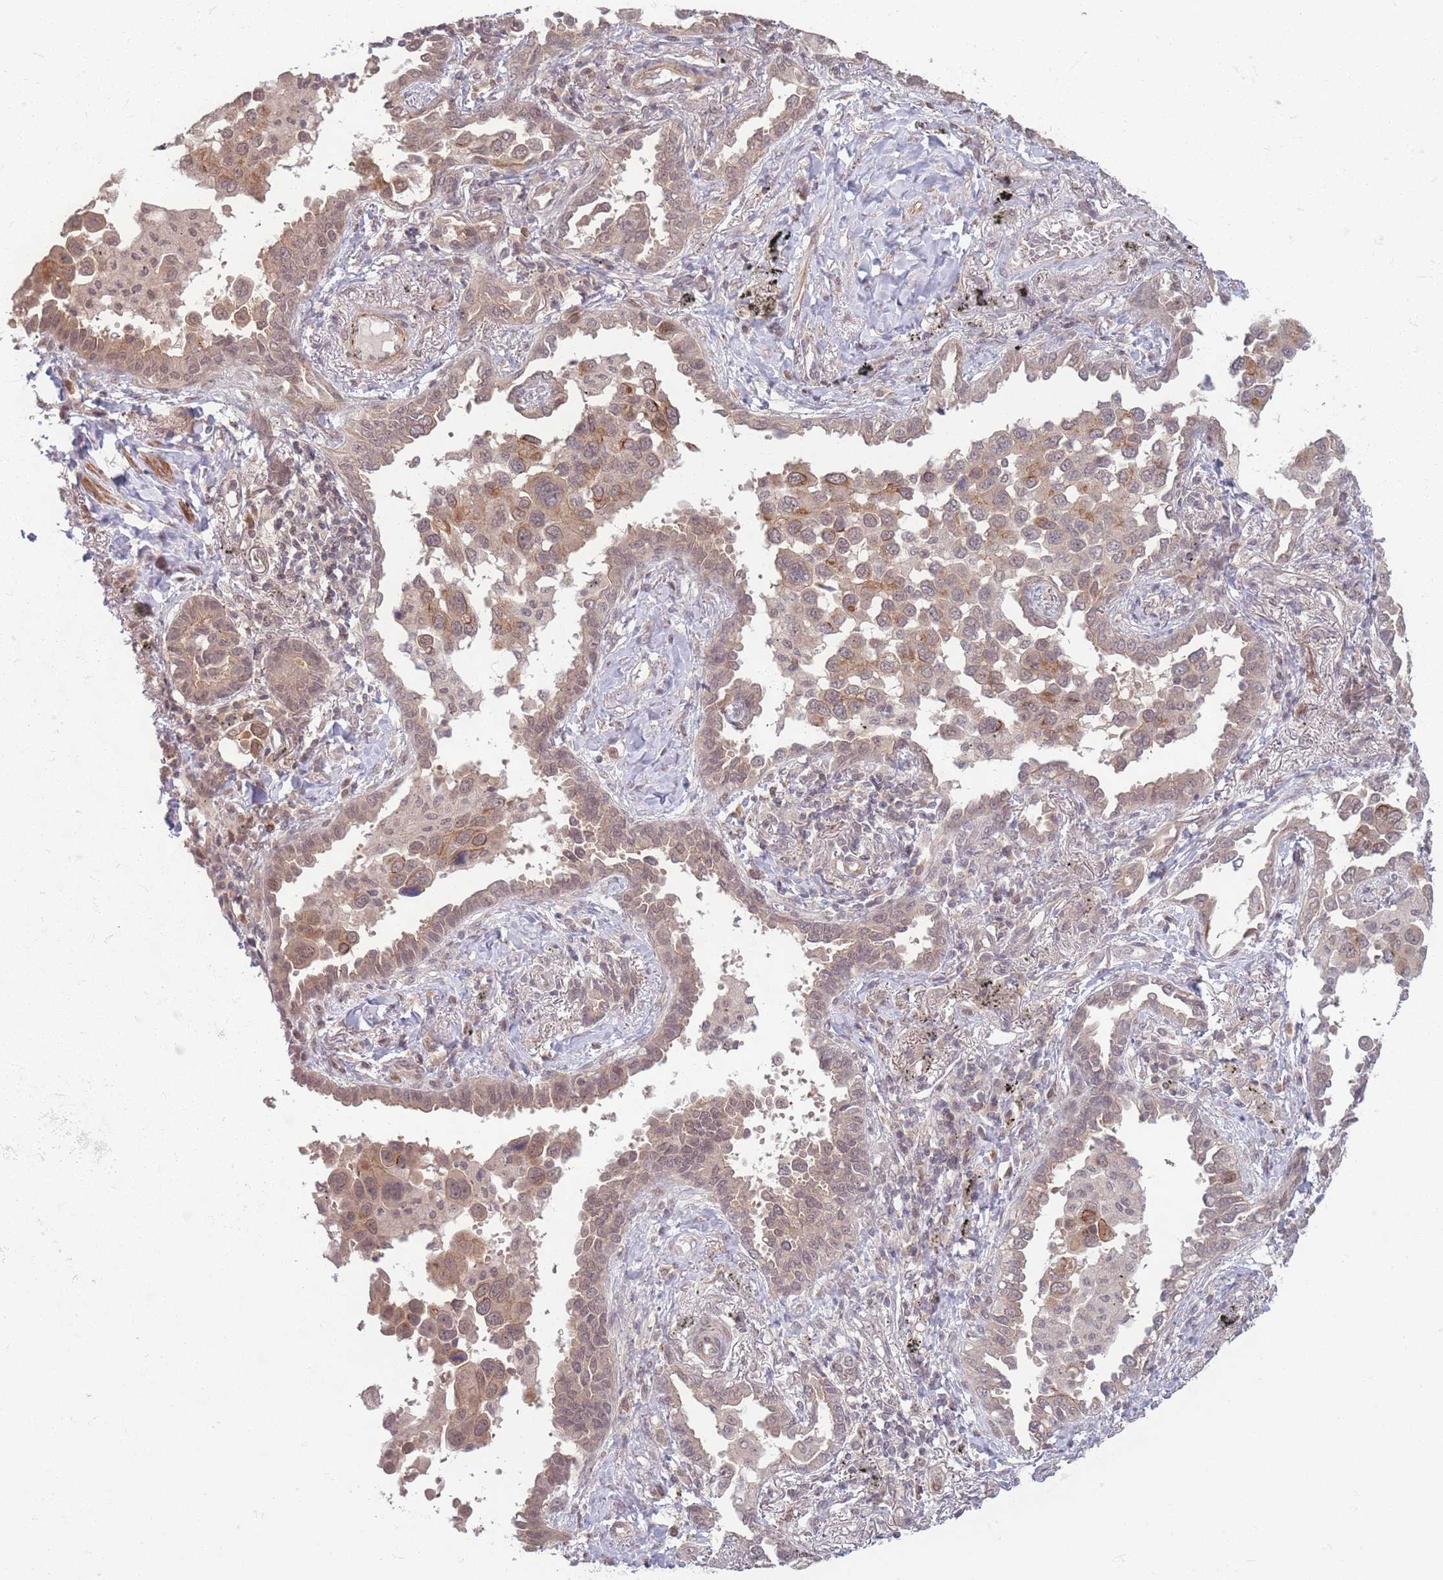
{"staining": {"intensity": "weak", "quantity": "25%-75%", "location": "nuclear"}, "tissue": "lung cancer", "cell_type": "Tumor cells", "image_type": "cancer", "snomed": [{"axis": "morphology", "description": "Adenocarcinoma, NOS"}, {"axis": "topography", "description": "Lung"}], "caption": "Immunohistochemistry staining of lung adenocarcinoma, which displays low levels of weak nuclear expression in about 25%-75% of tumor cells indicating weak nuclear protein positivity. The staining was performed using DAB (brown) for protein detection and nuclei were counterstained in hematoxylin (blue).", "gene": "CCDC154", "patient": {"sex": "male", "age": 67}}